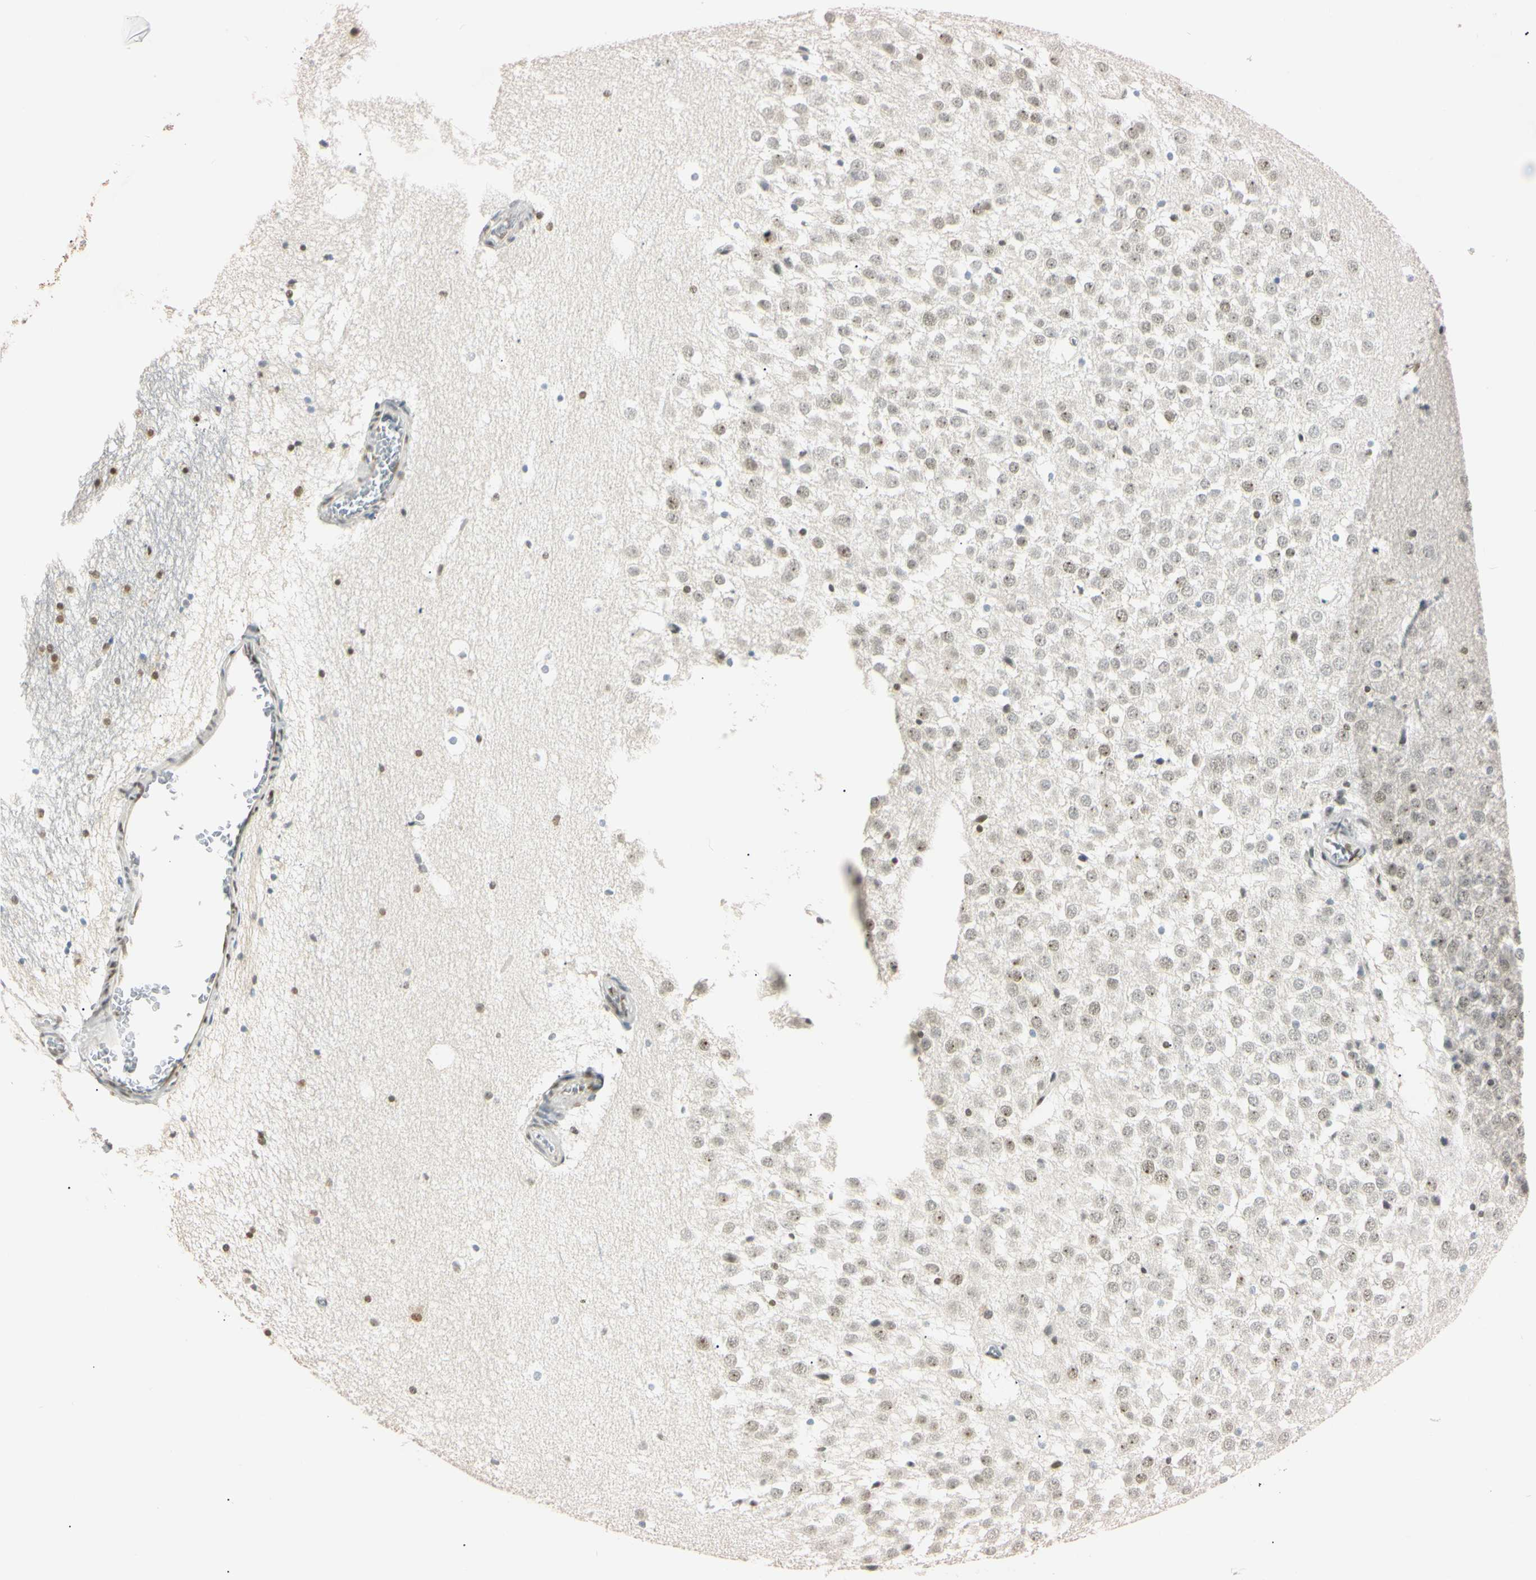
{"staining": {"intensity": "moderate", "quantity": ">75%", "location": "nuclear"}, "tissue": "hippocampus", "cell_type": "Glial cells", "image_type": "normal", "snomed": [{"axis": "morphology", "description": "Normal tissue, NOS"}, {"axis": "topography", "description": "Hippocampus"}], "caption": "DAB immunohistochemical staining of normal hippocampus shows moderate nuclear protein positivity in approximately >75% of glial cells. (Stains: DAB in brown, nuclei in blue, Microscopy: brightfield microscopy at high magnification).", "gene": "SMARCA5", "patient": {"sex": "male", "age": 45}}